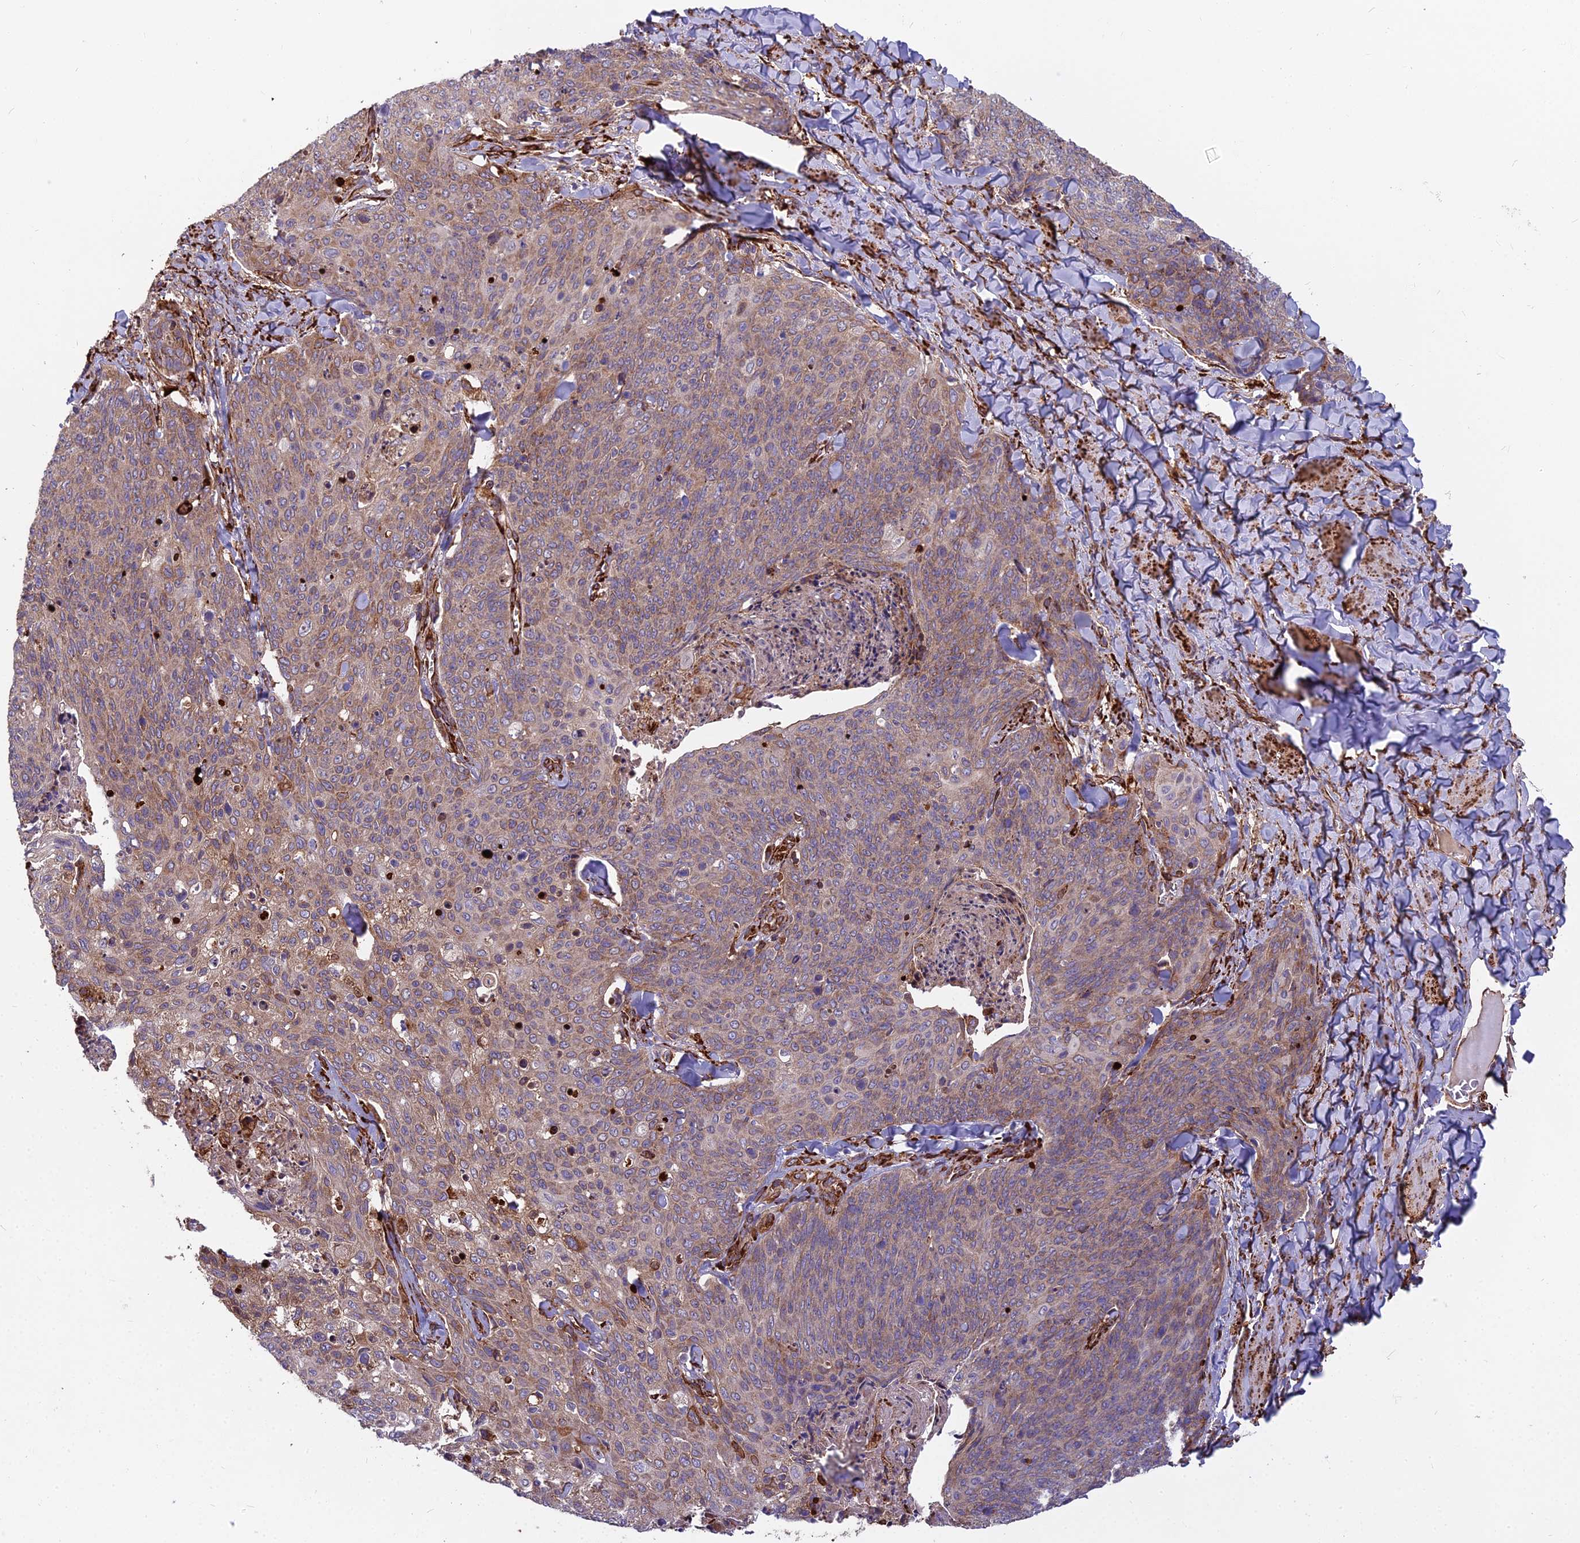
{"staining": {"intensity": "weak", "quantity": ">75%", "location": "cytoplasmic/membranous"}, "tissue": "skin cancer", "cell_type": "Tumor cells", "image_type": "cancer", "snomed": [{"axis": "morphology", "description": "Squamous cell carcinoma, NOS"}, {"axis": "topography", "description": "Skin"}, {"axis": "topography", "description": "Vulva"}], "caption": "Tumor cells show low levels of weak cytoplasmic/membranous staining in approximately >75% of cells in skin squamous cell carcinoma. The protein of interest is stained brown, and the nuclei are stained in blue (DAB (3,3'-diaminobenzidine) IHC with brightfield microscopy, high magnification).", "gene": "NDUFAF7", "patient": {"sex": "female", "age": 85}}